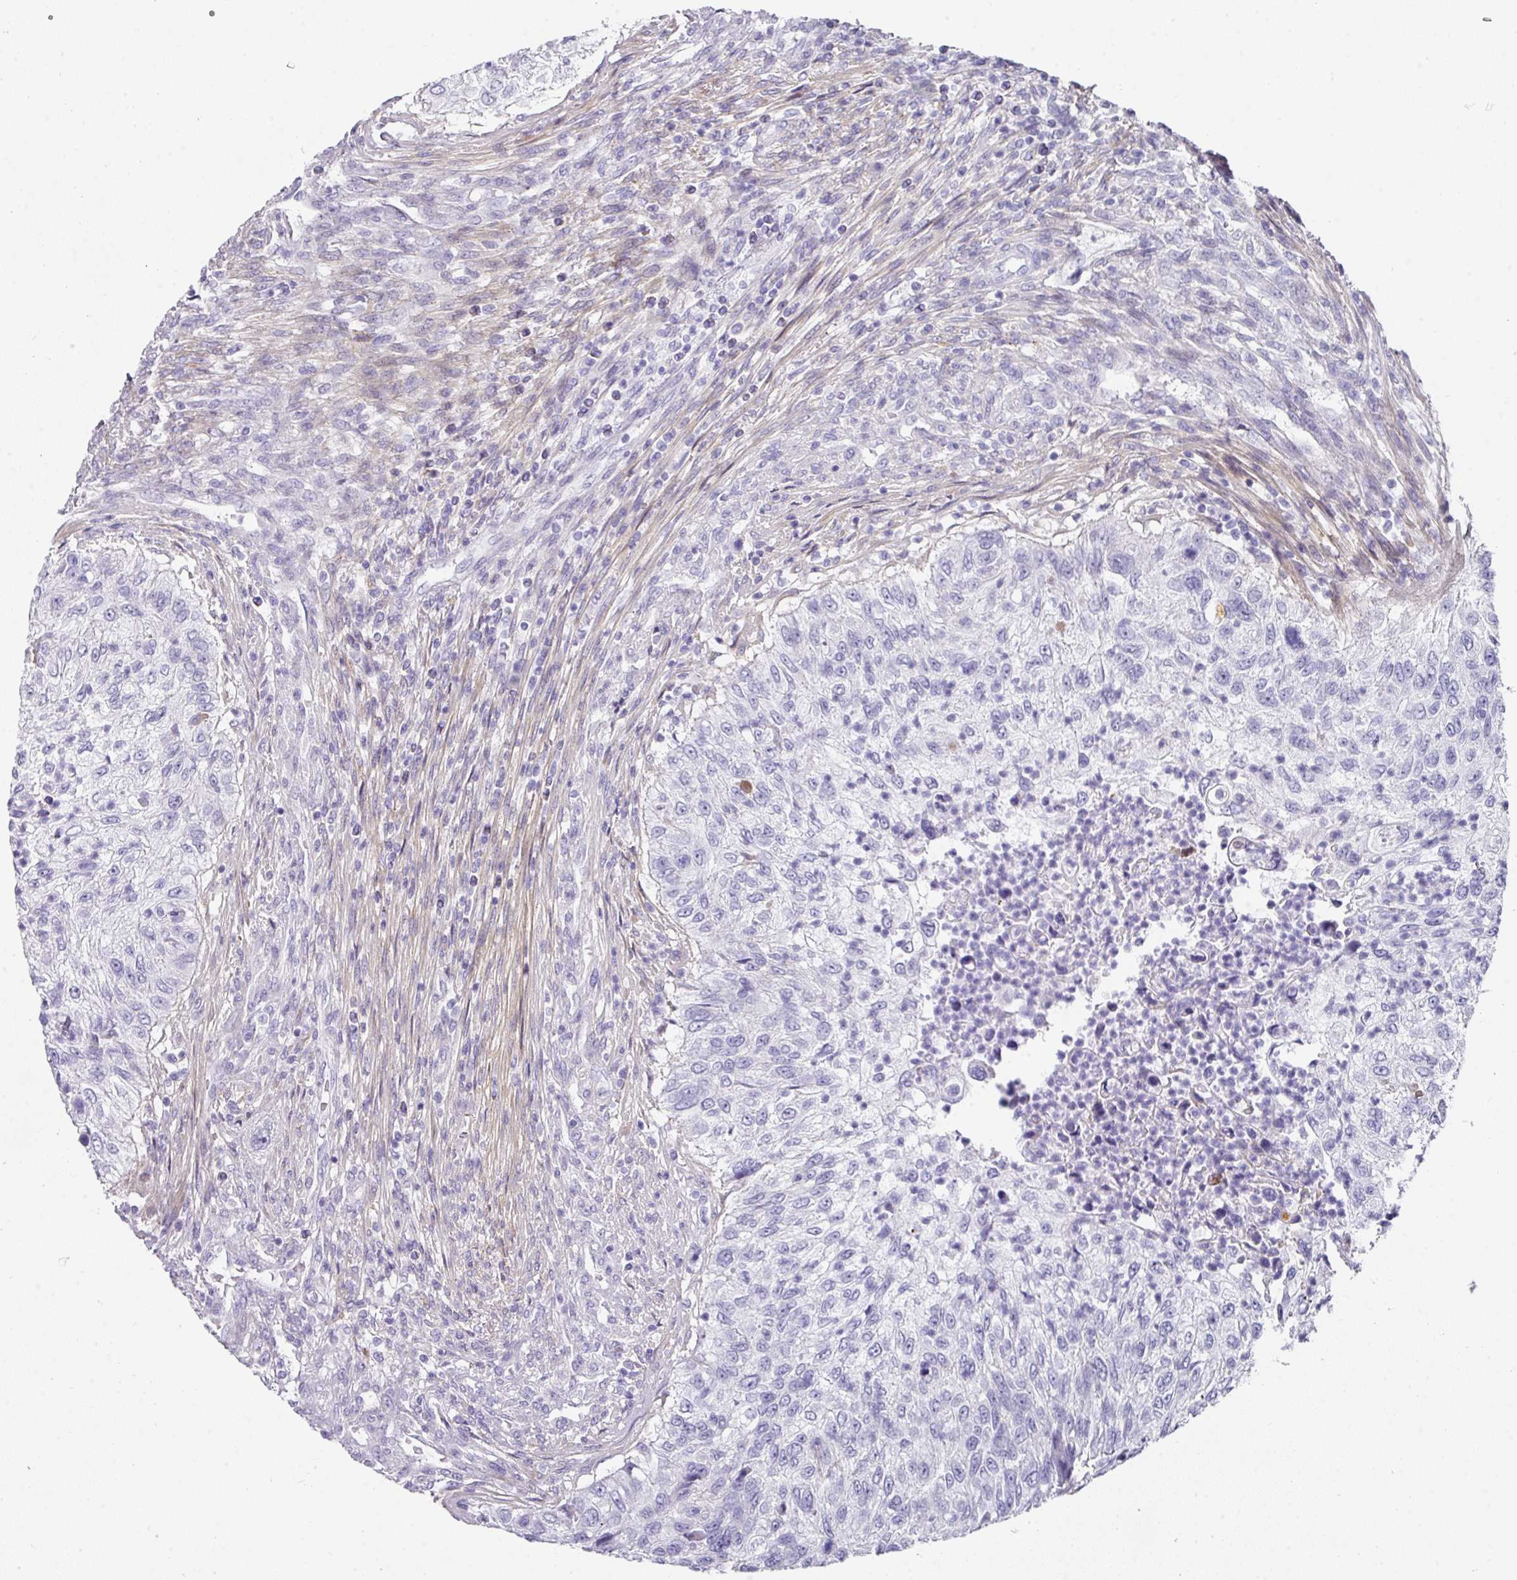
{"staining": {"intensity": "negative", "quantity": "none", "location": "none"}, "tissue": "urothelial cancer", "cell_type": "Tumor cells", "image_type": "cancer", "snomed": [{"axis": "morphology", "description": "Urothelial carcinoma, High grade"}, {"axis": "topography", "description": "Urinary bladder"}], "caption": "Photomicrograph shows no protein staining in tumor cells of urothelial cancer tissue. (Brightfield microscopy of DAB (3,3'-diaminobenzidine) immunohistochemistry (IHC) at high magnification).", "gene": "ANKRD29", "patient": {"sex": "female", "age": 60}}